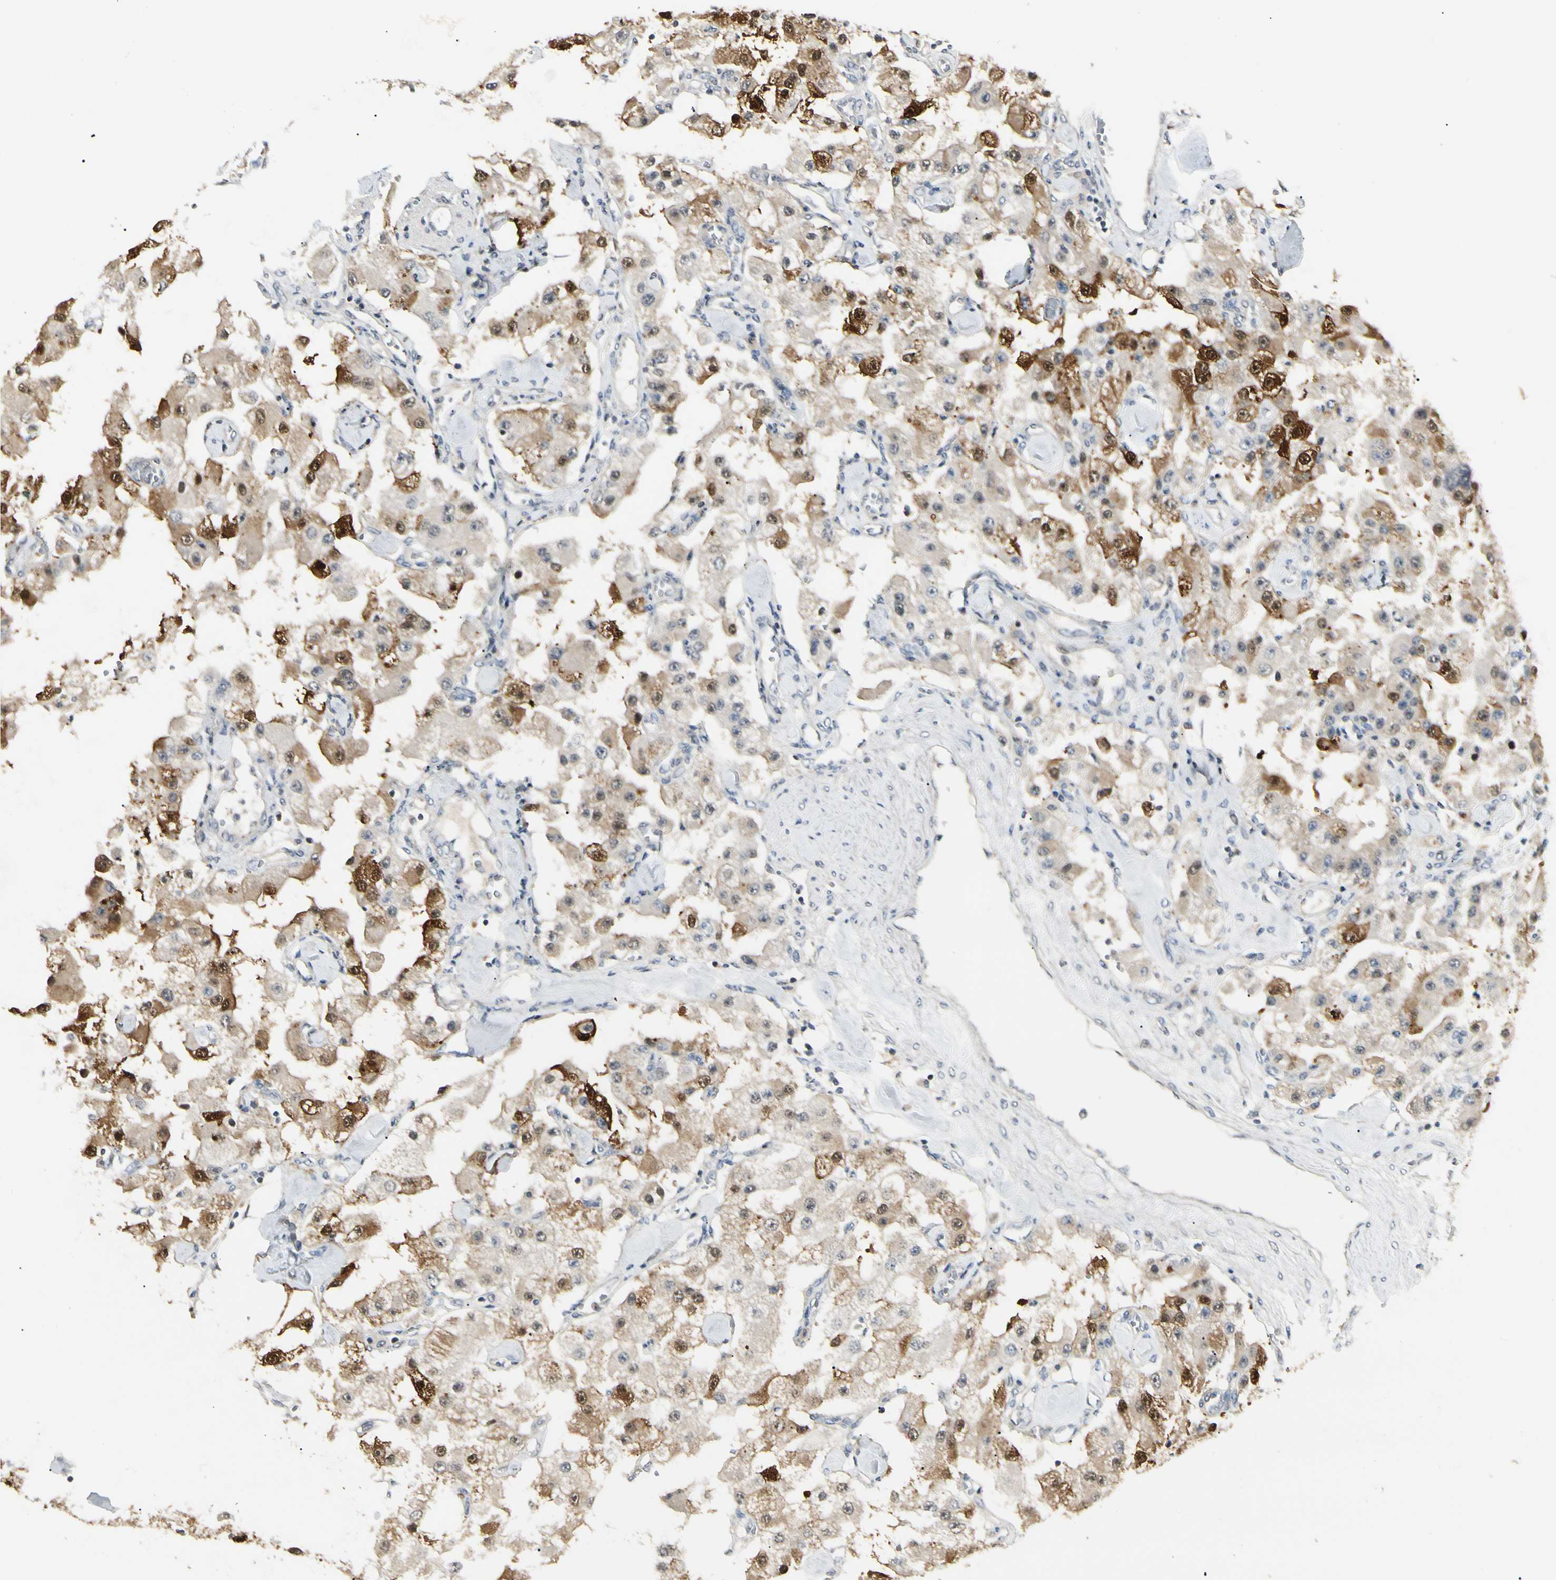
{"staining": {"intensity": "strong", "quantity": "25%-75%", "location": "cytoplasmic/membranous,nuclear"}, "tissue": "carcinoid", "cell_type": "Tumor cells", "image_type": "cancer", "snomed": [{"axis": "morphology", "description": "Carcinoid, malignant, NOS"}, {"axis": "topography", "description": "Pancreas"}], "caption": "Tumor cells demonstrate high levels of strong cytoplasmic/membranous and nuclear expression in approximately 25%-75% of cells in human malignant carcinoid. The staining was performed using DAB, with brown indicating positive protein expression. Nuclei are stained blue with hematoxylin.", "gene": "P3H2", "patient": {"sex": "male", "age": 41}}